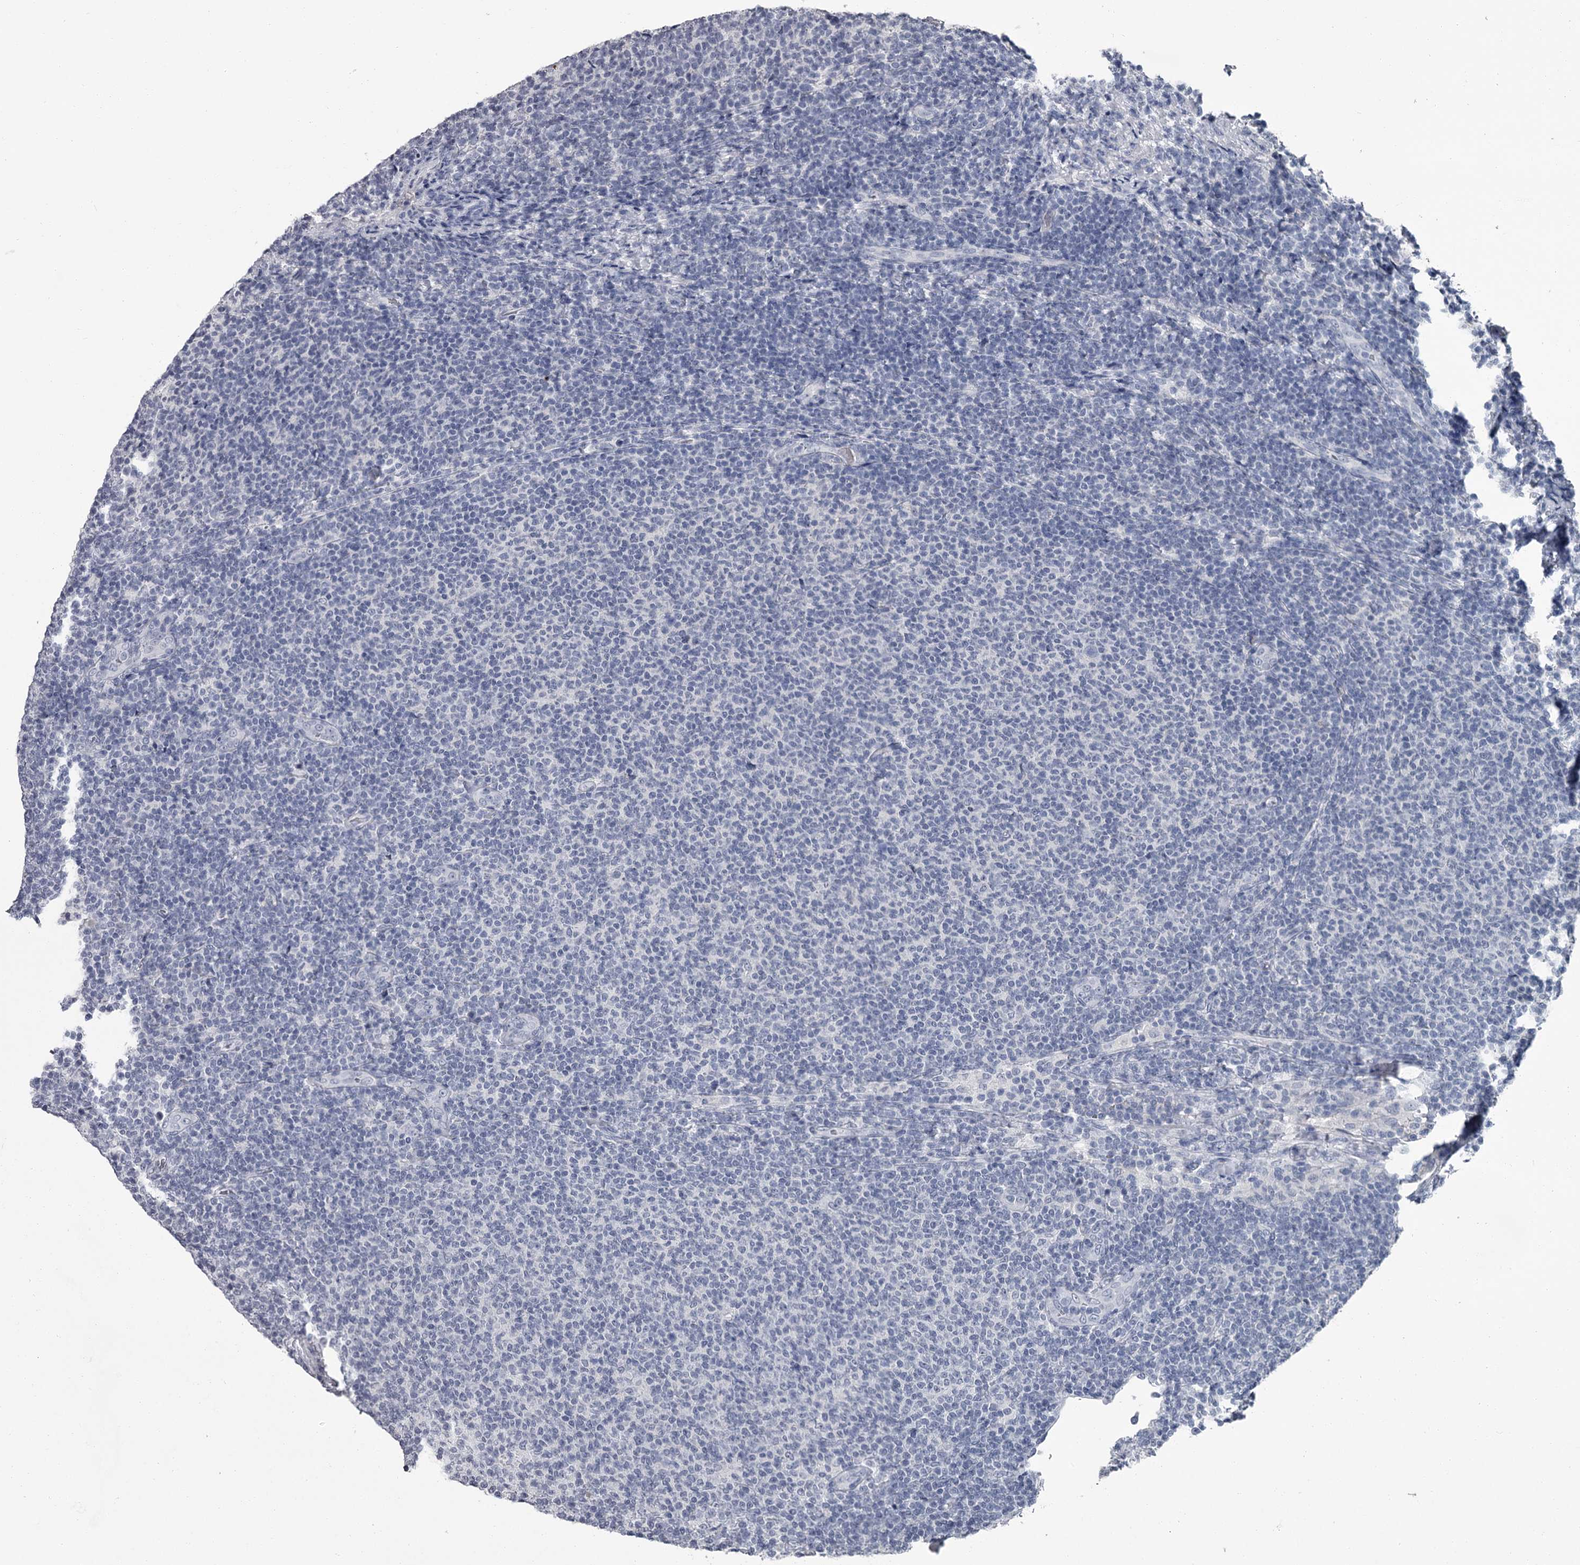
{"staining": {"intensity": "negative", "quantity": "none", "location": "none"}, "tissue": "lymphoma", "cell_type": "Tumor cells", "image_type": "cancer", "snomed": [{"axis": "morphology", "description": "Malignant lymphoma, non-Hodgkin's type, Low grade"}, {"axis": "topography", "description": "Lymph node"}], "caption": "Image shows no protein staining in tumor cells of low-grade malignant lymphoma, non-Hodgkin's type tissue.", "gene": "DAO", "patient": {"sex": "male", "age": 66}}